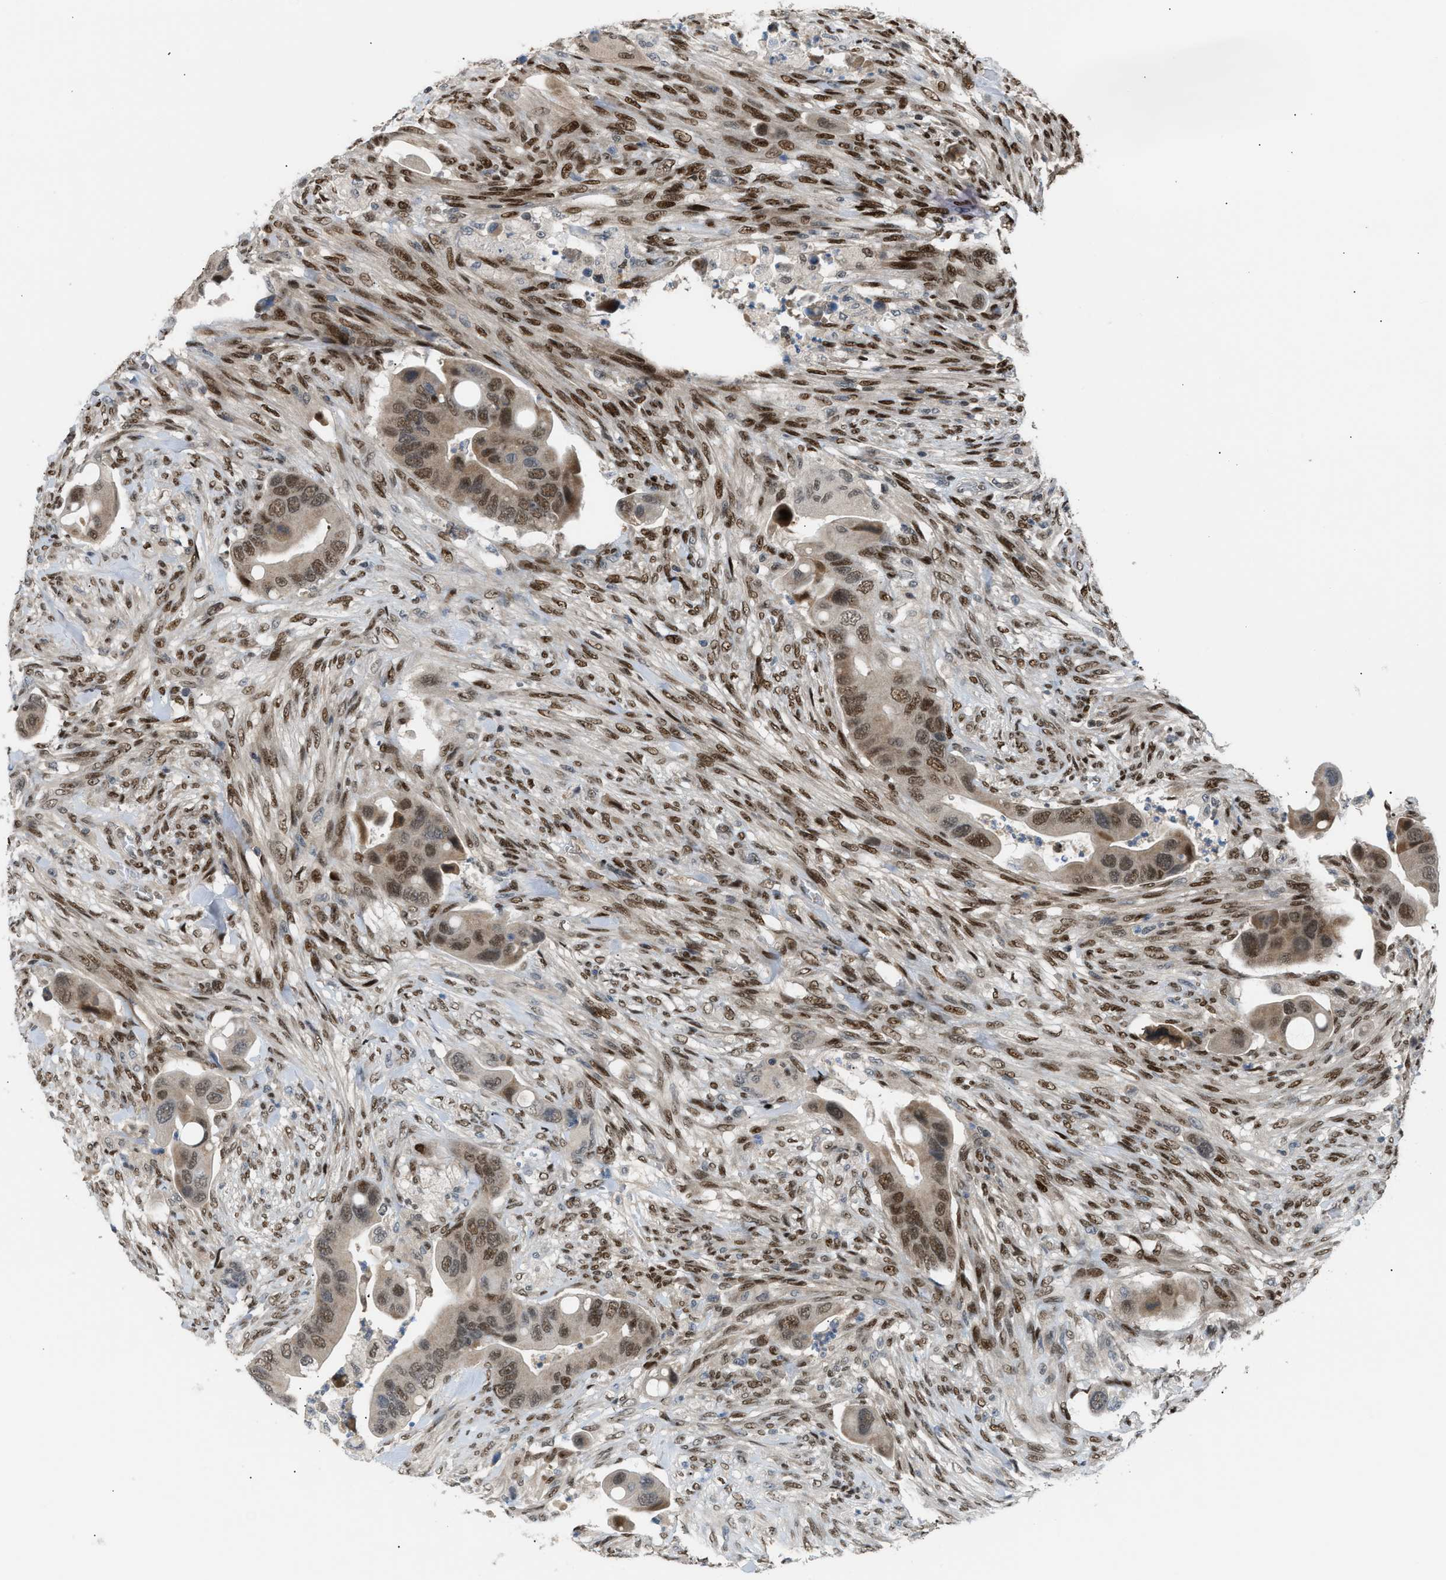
{"staining": {"intensity": "moderate", "quantity": ">75%", "location": "nuclear"}, "tissue": "colorectal cancer", "cell_type": "Tumor cells", "image_type": "cancer", "snomed": [{"axis": "morphology", "description": "Adenocarcinoma, NOS"}, {"axis": "topography", "description": "Rectum"}], "caption": "Tumor cells show medium levels of moderate nuclear staining in about >75% of cells in adenocarcinoma (colorectal).", "gene": "SSBP2", "patient": {"sex": "female", "age": 57}}